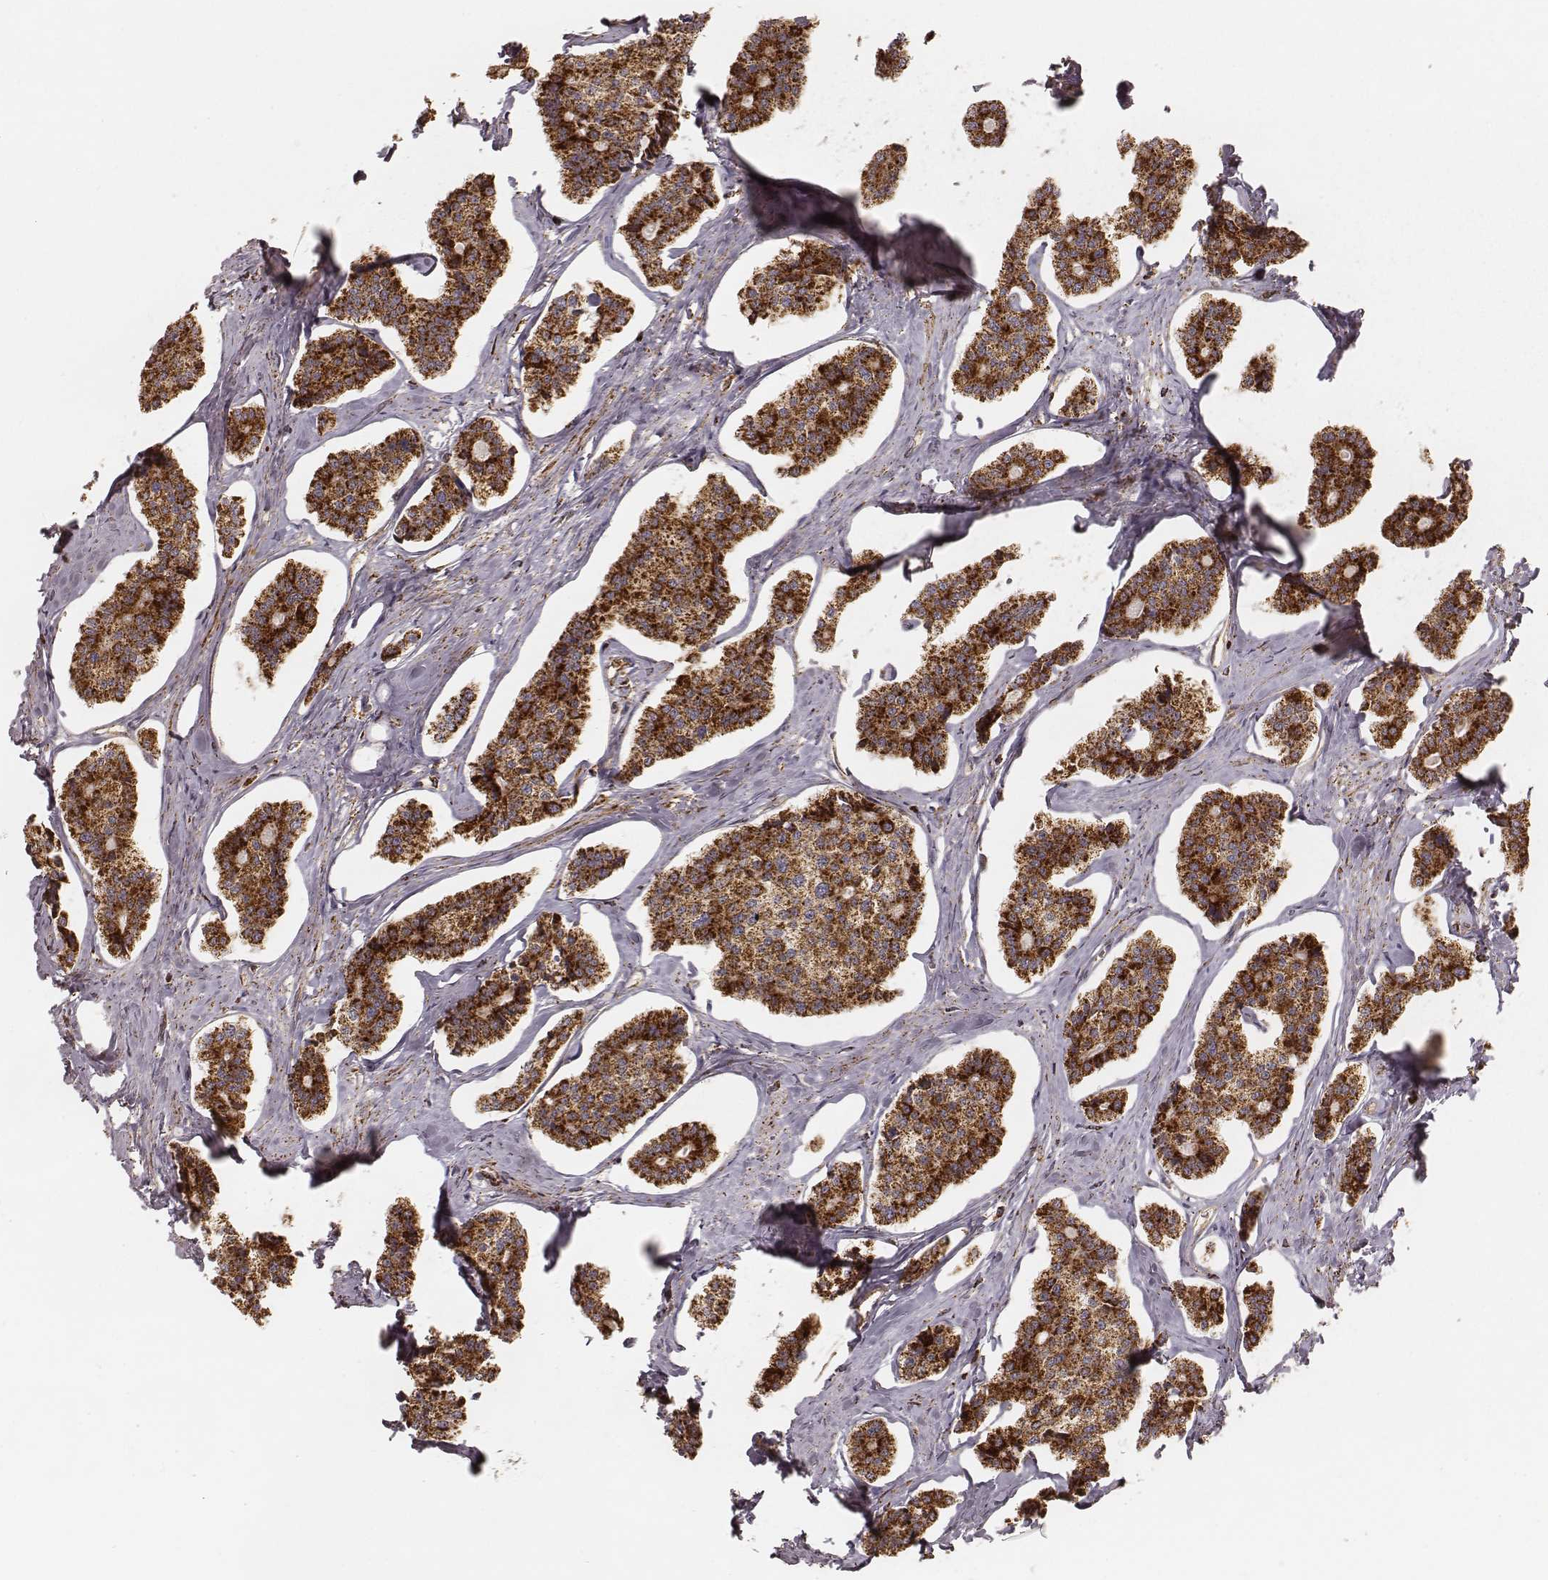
{"staining": {"intensity": "strong", "quantity": ">75%", "location": "cytoplasmic/membranous"}, "tissue": "carcinoid", "cell_type": "Tumor cells", "image_type": "cancer", "snomed": [{"axis": "morphology", "description": "Carcinoid, malignant, NOS"}, {"axis": "topography", "description": "Small intestine"}], "caption": "Carcinoid stained with immunohistochemistry (IHC) displays strong cytoplasmic/membranous staining in about >75% of tumor cells.", "gene": "CS", "patient": {"sex": "female", "age": 65}}